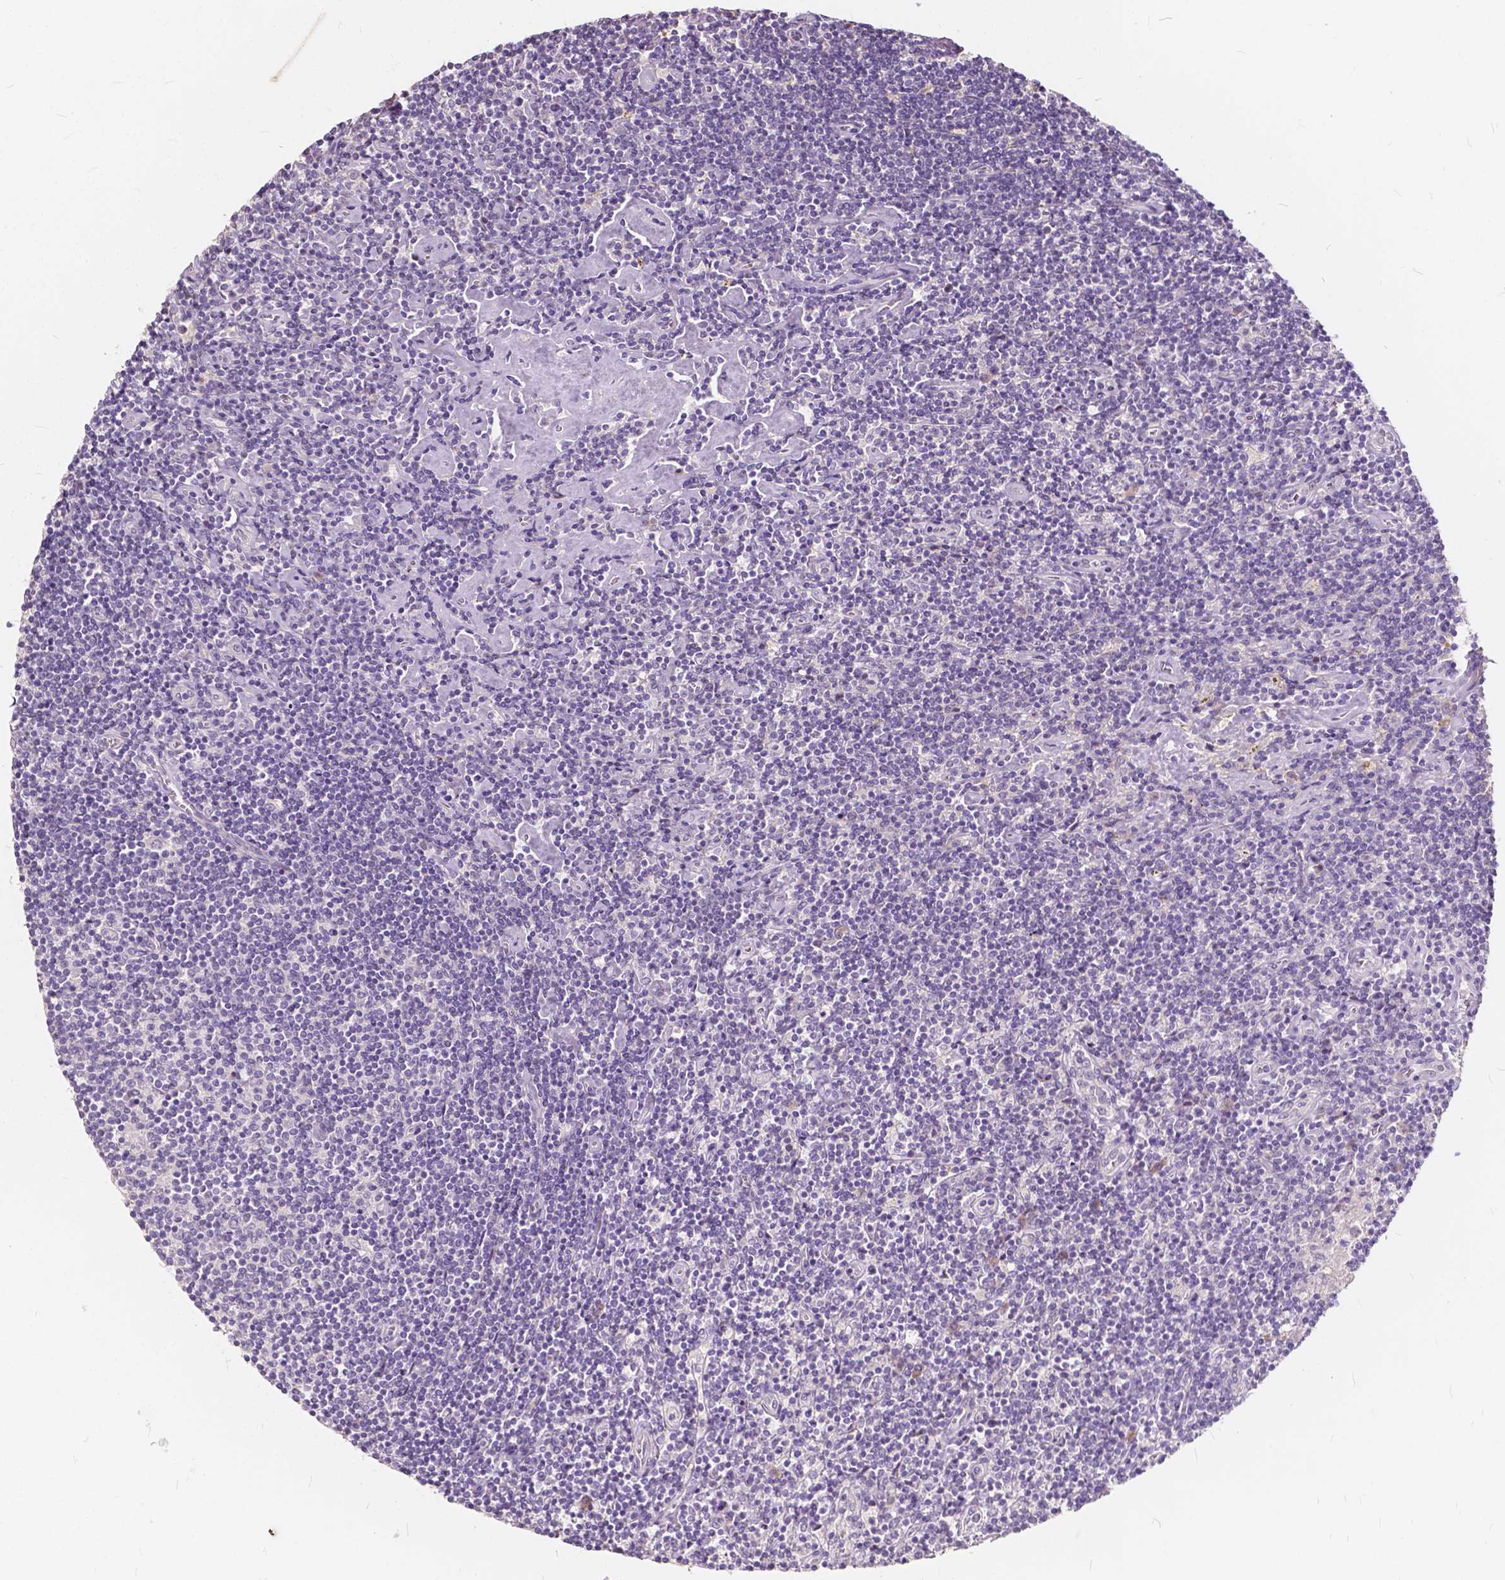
{"staining": {"intensity": "negative", "quantity": "none", "location": "none"}, "tissue": "lymphoma", "cell_type": "Tumor cells", "image_type": "cancer", "snomed": [{"axis": "morphology", "description": "Hodgkin's disease, NOS"}, {"axis": "topography", "description": "Lymph node"}], "caption": "Protein analysis of Hodgkin's disease demonstrates no significant expression in tumor cells. (Stains: DAB (3,3'-diaminobenzidine) immunohistochemistry (IHC) with hematoxylin counter stain, Microscopy: brightfield microscopy at high magnification).", "gene": "SLC7A8", "patient": {"sex": "male", "age": 40}}